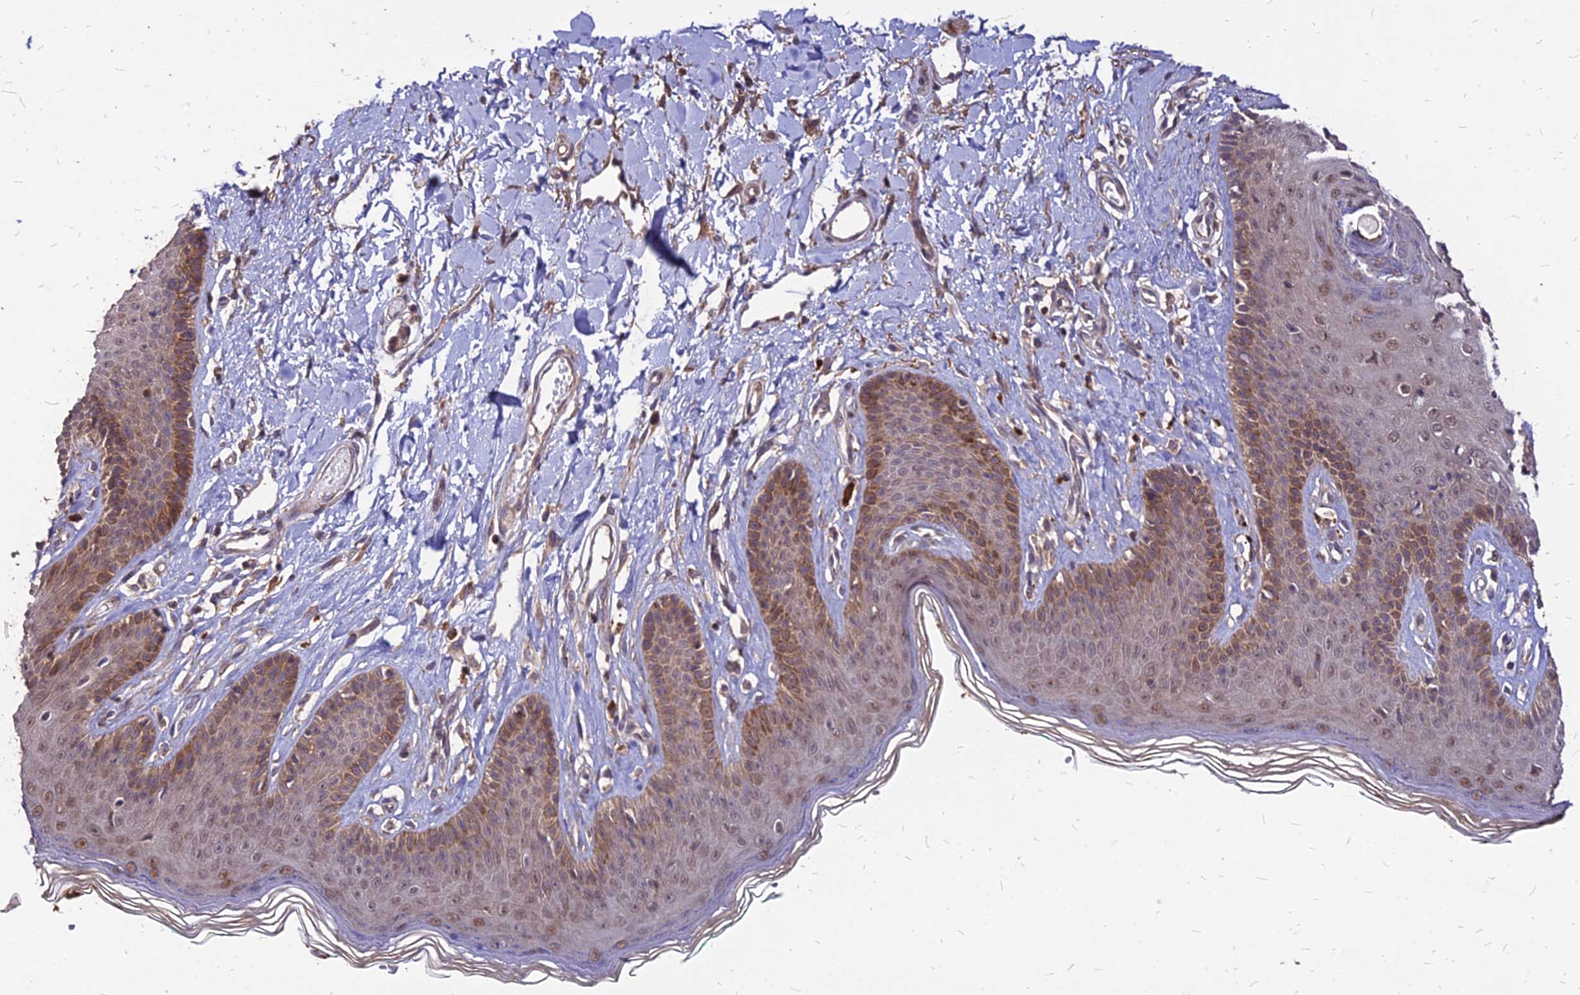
{"staining": {"intensity": "moderate", "quantity": ">75%", "location": "cytoplasmic/membranous"}, "tissue": "skin", "cell_type": "Epidermal cells", "image_type": "normal", "snomed": [{"axis": "morphology", "description": "Normal tissue, NOS"}, {"axis": "morphology", "description": "Squamous cell carcinoma, NOS"}, {"axis": "topography", "description": "Vulva"}], "caption": "Immunohistochemical staining of normal human skin shows moderate cytoplasmic/membranous protein expression in about >75% of epidermal cells.", "gene": "APBA3", "patient": {"sex": "female", "age": 85}}